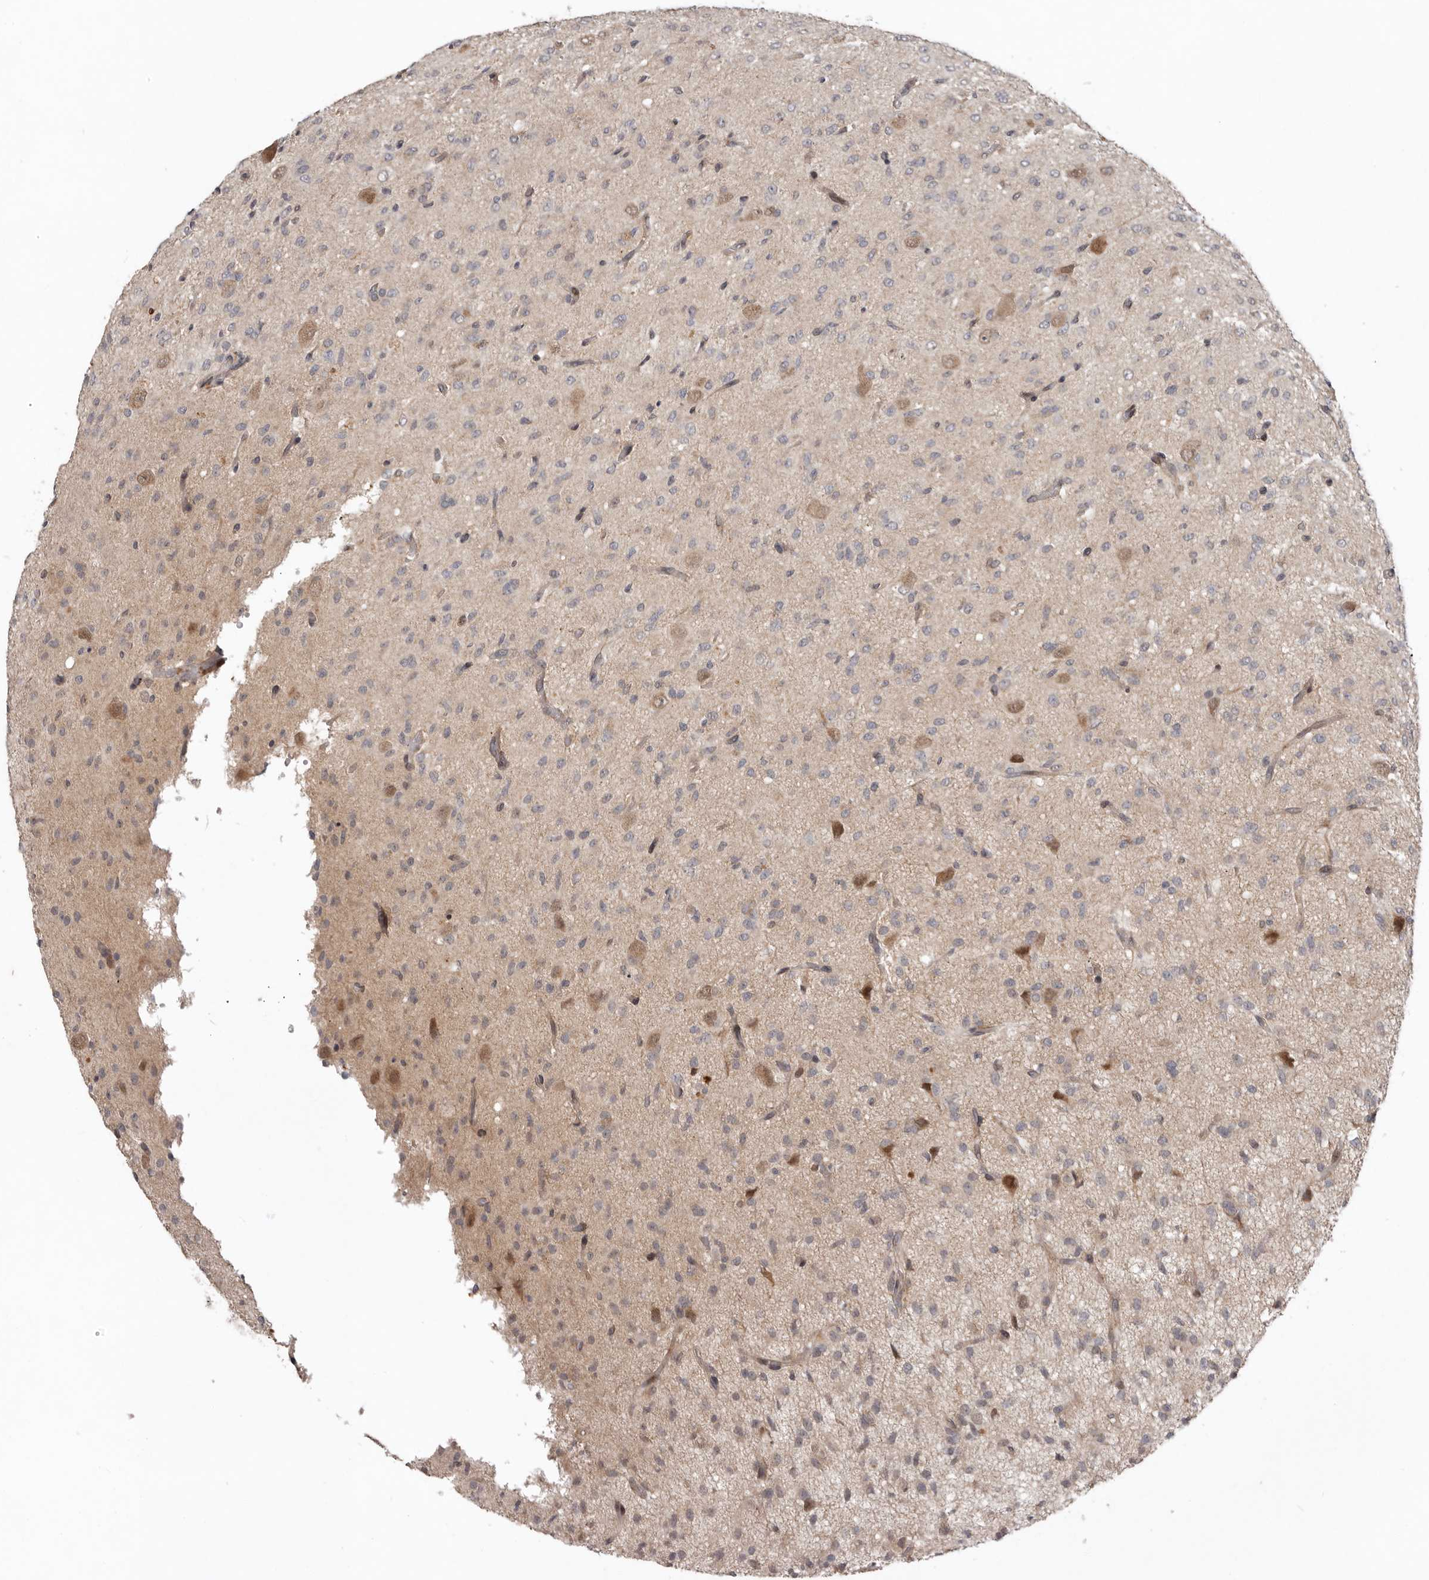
{"staining": {"intensity": "weak", "quantity": "<25%", "location": "cytoplasmic/membranous"}, "tissue": "glioma", "cell_type": "Tumor cells", "image_type": "cancer", "snomed": [{"axis": "morphology", "description": "Glioma, malignant, High grade"}, {"axis": "topography", "description": "Brain"}], "caption": "DAB immunohistochemical staining of human glioma demonstrates no significant staining in tumor cells.", "gene": "CHML", "patient": {"sex": "female", "age": 59}}